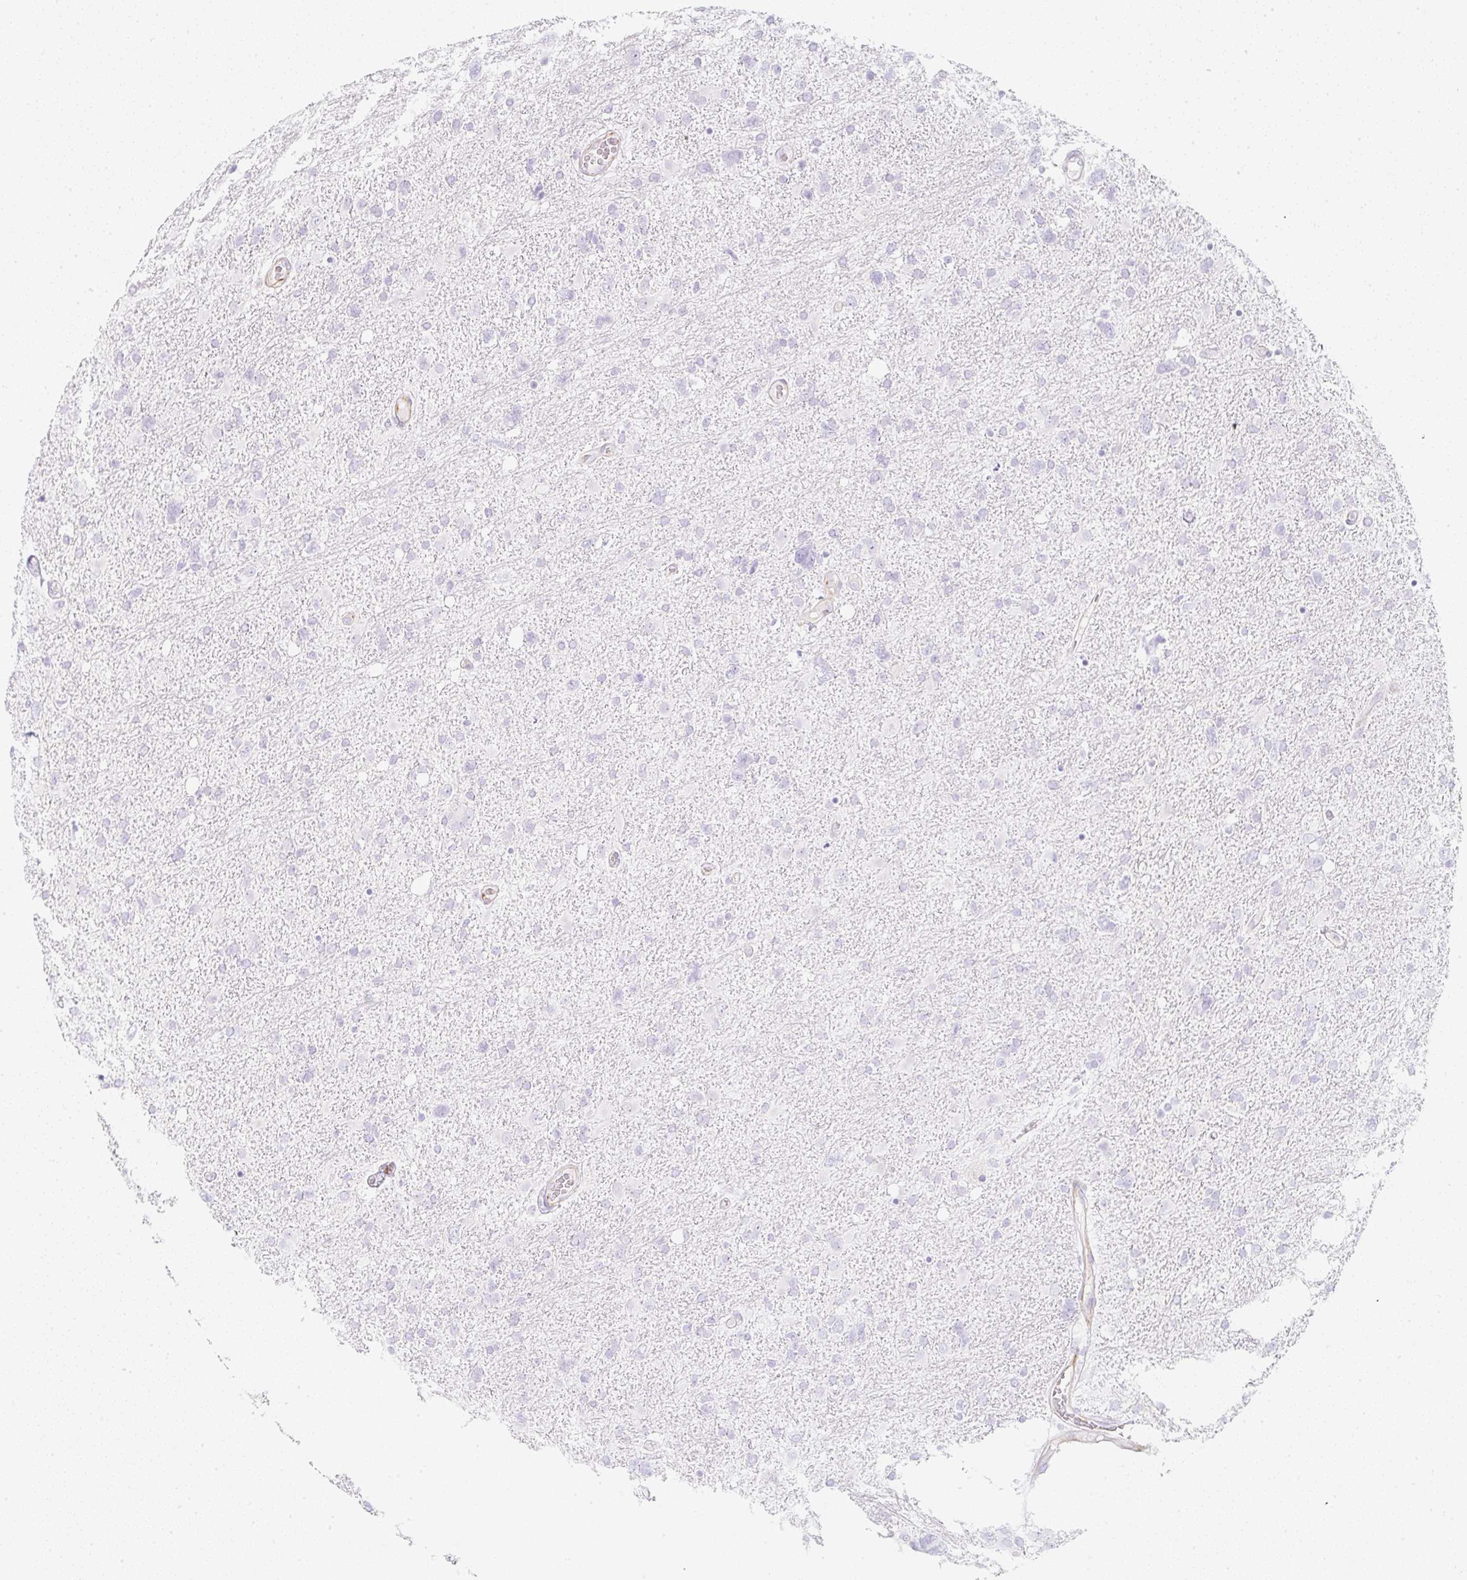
{"staining": {"intensity": "negative", "quantity": "none", "location": "none"}, "tissue": "glioma", "cell_type": "Tumor cells", "image_type": "cancer", "snomed": [{"axis": "morphology", "description": "Glioma, malignant, High grade"}, {"axis": "topography", "description": "Brain"}], "caption": "High power microscopy histopathology image of an immunohistochemistry micrograph of malignant high-grade glioma, revealing no significant staining in tumor cells.", "gene": "ZNF689", "patient": {"sex": "male", "age": 61}}